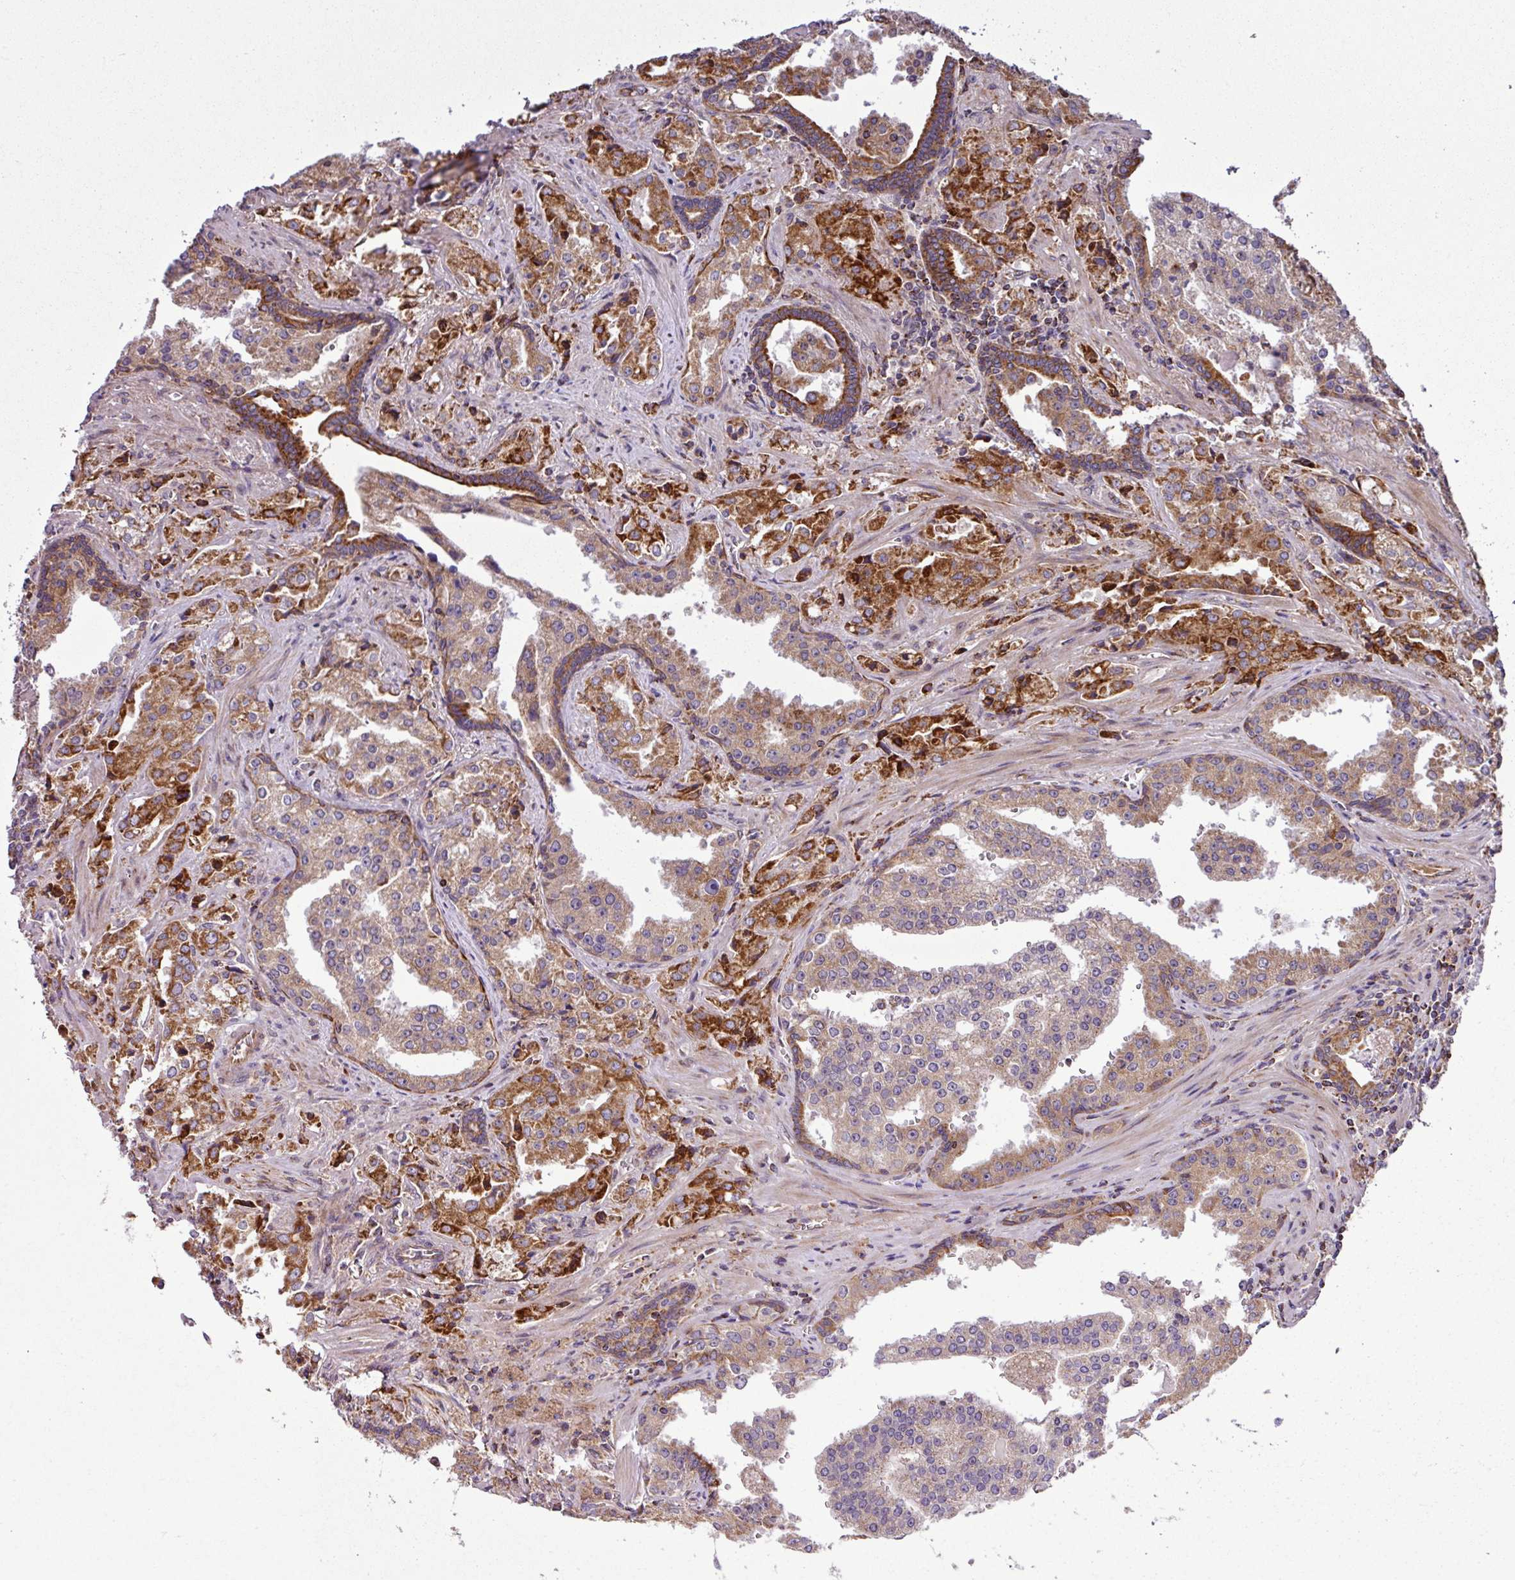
{"staining": {"intensity": "strong", "quantity": ">75%", "location": "cytoplasmic/membranous"}, "tissue": "prostate cancer", "cell_type": "Tumor cells", "image_type": "cancer", "snomed": [{"axis": "morphology", "description": "Adenocarcinoma, High grade"}, {"axis": "topography", "description": "Prostate"}], "caption": "Strong cytoplasmic/membranous expression is present in approximately >75% of tumor cells in high-grade adenocarcinoma (prostate).", "gene": "ZNF569", "patient": {"sex": "male", "age": 68}}